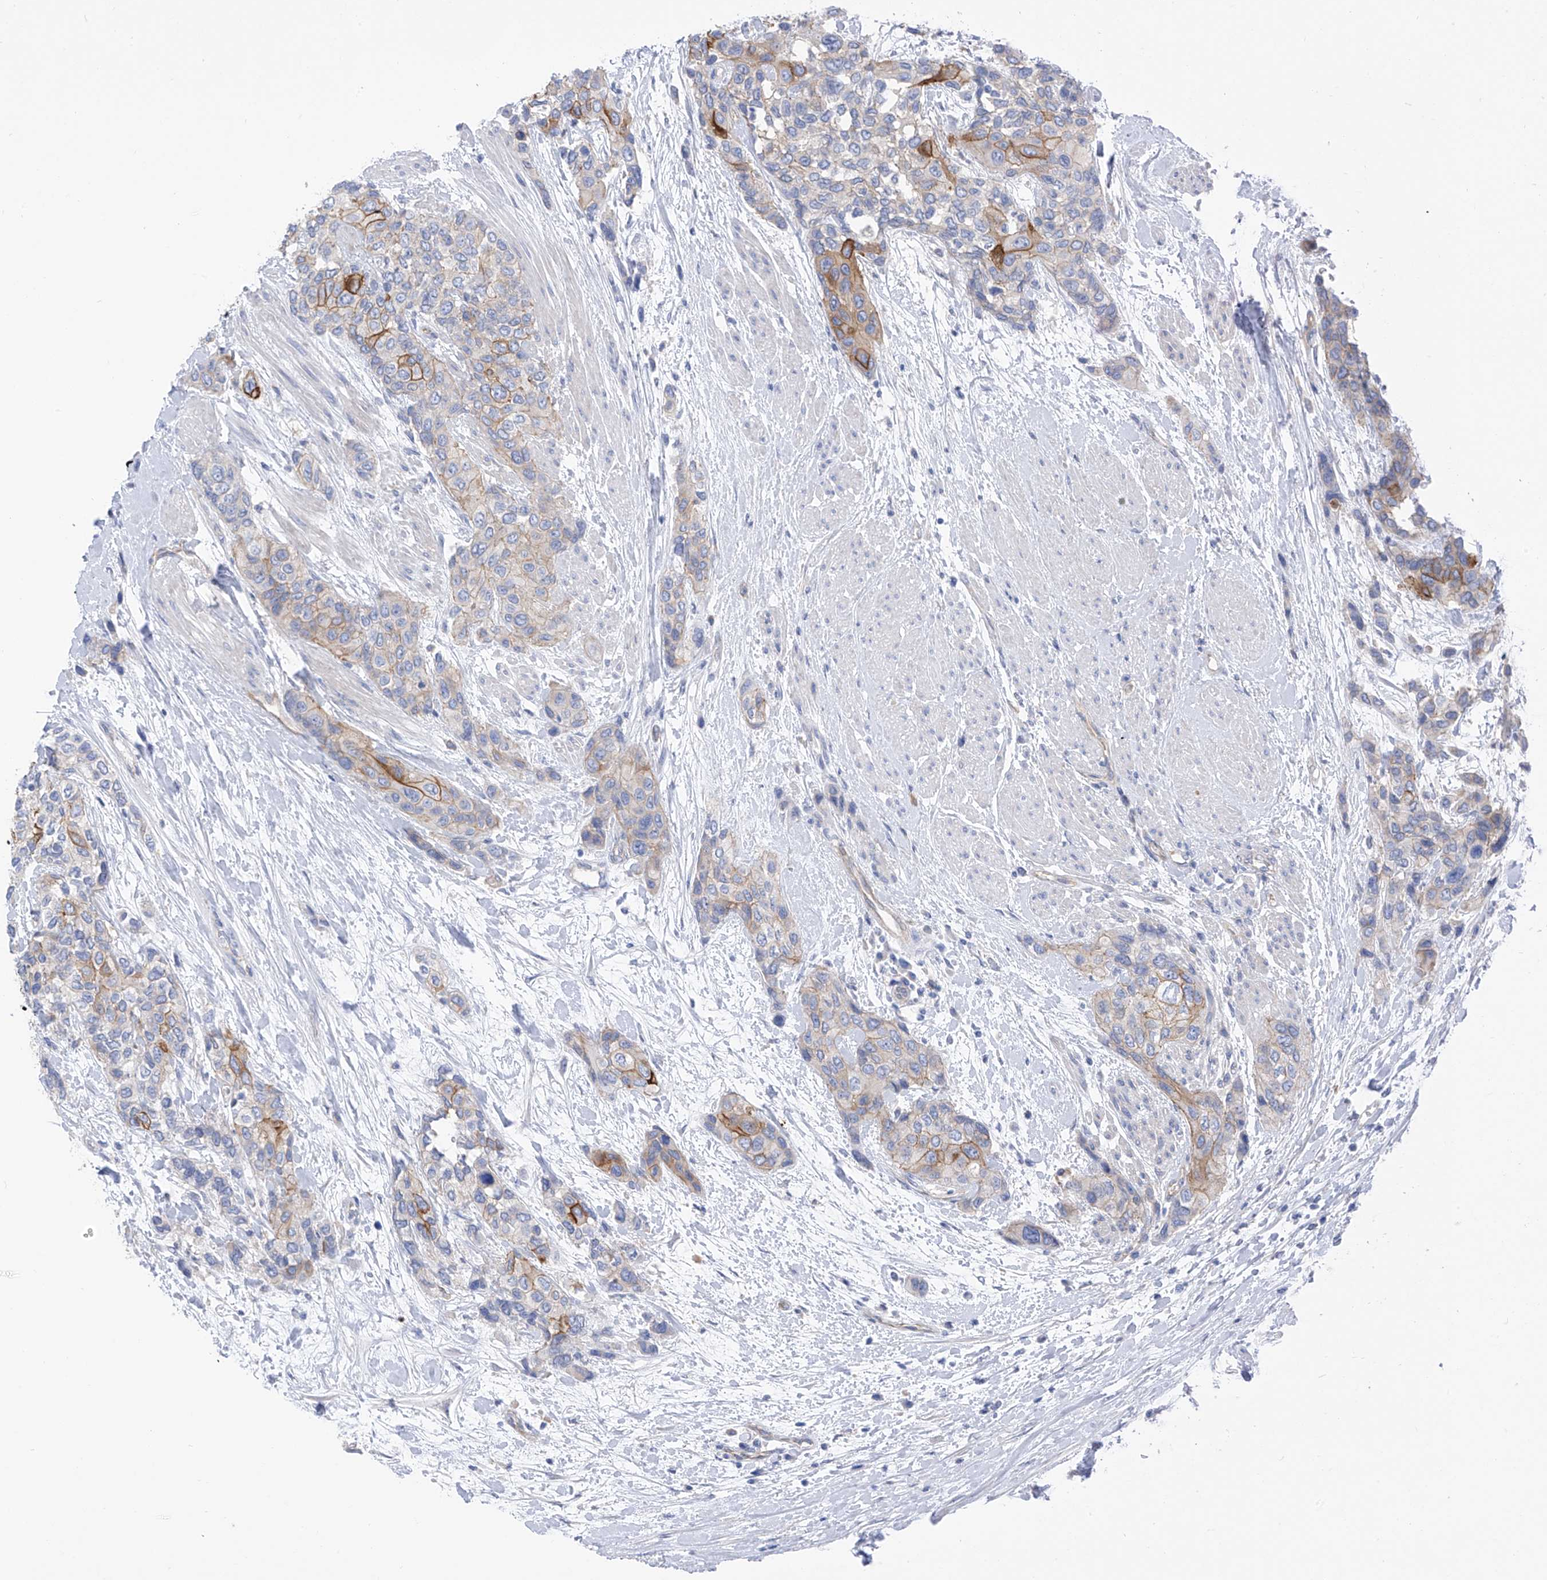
{"staining": {"intensity": "moderate", "quantity": "25%-75%", "location": "cytoplasmic/membranous"}, "tissue": "urothelial cancer", "cell_type": "Tumor cells", "image_type": "cancer", "snomed": [{"axis": "morphology", "description": "Normal tissue, NOS"}, {"axis": "morphology", "description": "Urothelial carcinoma, High grade"}, {"axis": "topography", "description": "Vascular tissue"}, {"axis": "topography", "description": "Urinary bladder"}], "caption": "Protein expression by immunohistochemistry reveals moderate cytoplasmic/membranous staining in approximately 25%-75% of tumor cells in urothelial carcinoma (high-grade).", "gene": "ITGA9", "patient": {"sex": "female", "age": 56}}